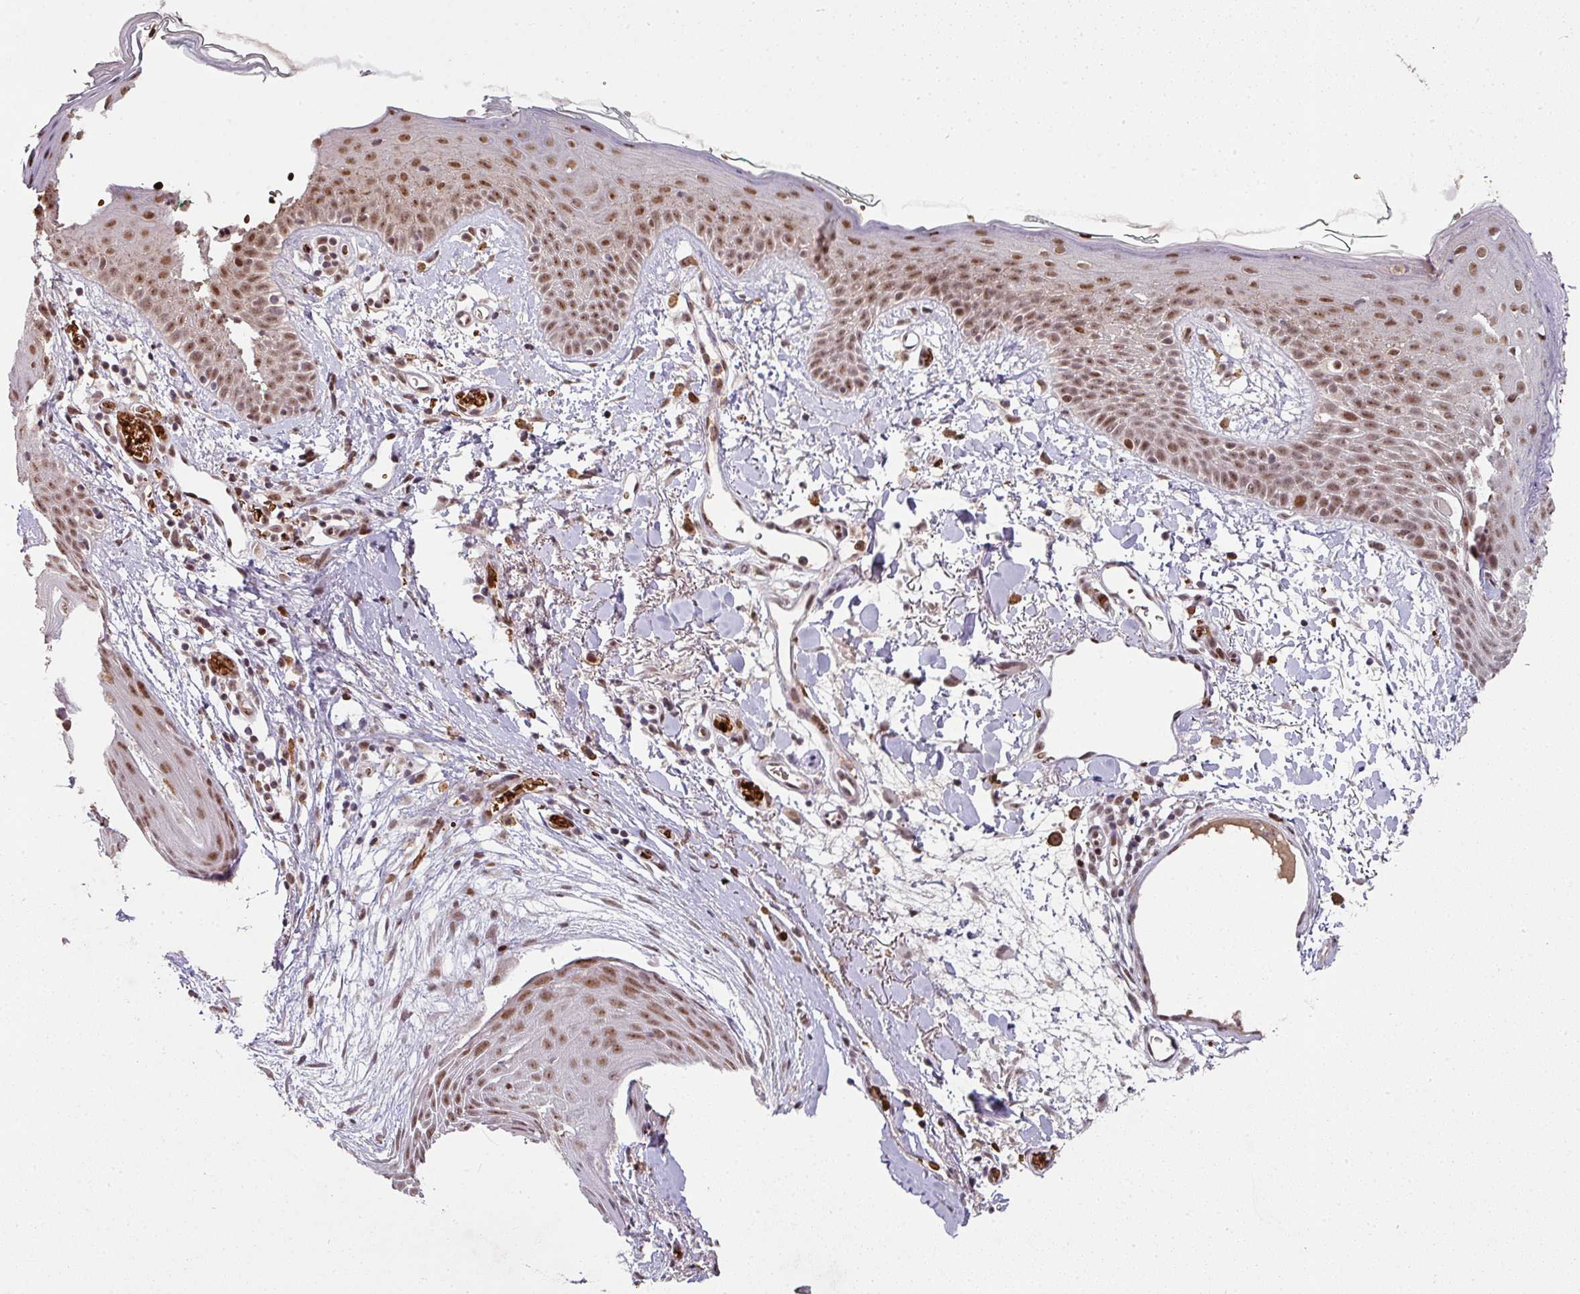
{"staining": {"intensity": "weak", "quantity": ">75%", "location": "cytoplasmic/membranous"}, "tissue": "skin", "cell_type": "Fibroblasts", "image_type": "normal", "snomed": [{"axis": "morphology", "description": "Normal tissue, NOS"}, {"axis": "topography", "description": "Skin"}], "caption": "About >75% of fibroblasts in normal skin exhibit weak cytoplasmic/membranous protein expression as visualized by brown immunohistochemical staining.", "gene": "NEIL1", "patient": {"sex": "male", "age": 79}}